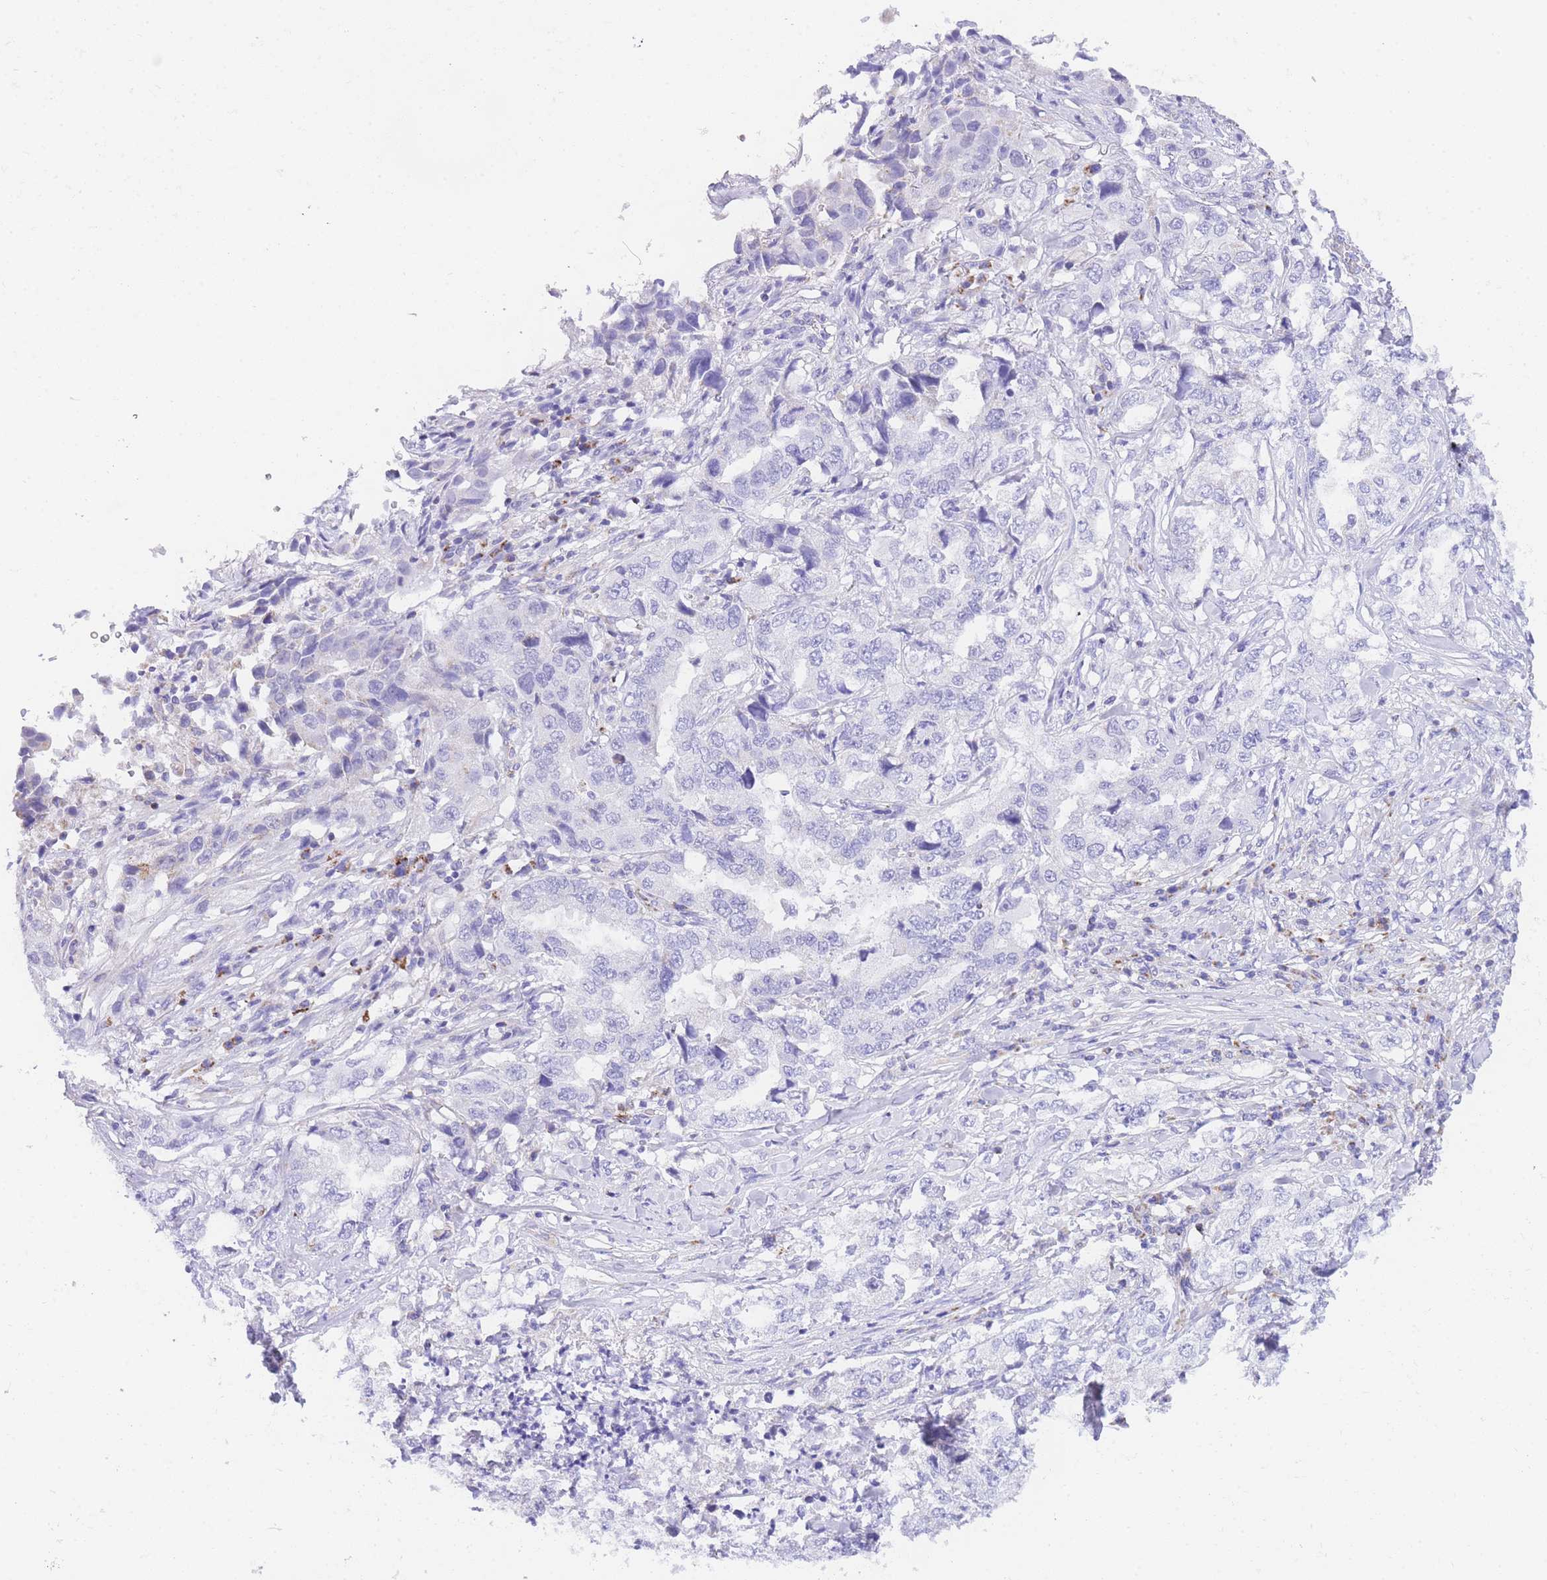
{"staining": {"intensity": "negative", "quantity": "none", "location": "none"}, "tissue": "lung cancer", "cell_type": "Tumor cells", "image_type": "cancer", "snomed": [{"axis": "morphology", "description": "Adenocarcinoma, NOS"}, {"axis": "topography", "description": "Lung"}], "caption": "An immunohistochemistry image of lung cancer is shown. There is no staining in tumor cells of lung cancer.", "gene": "NKD2", "patient": {"sex": "female", "age": 51}}